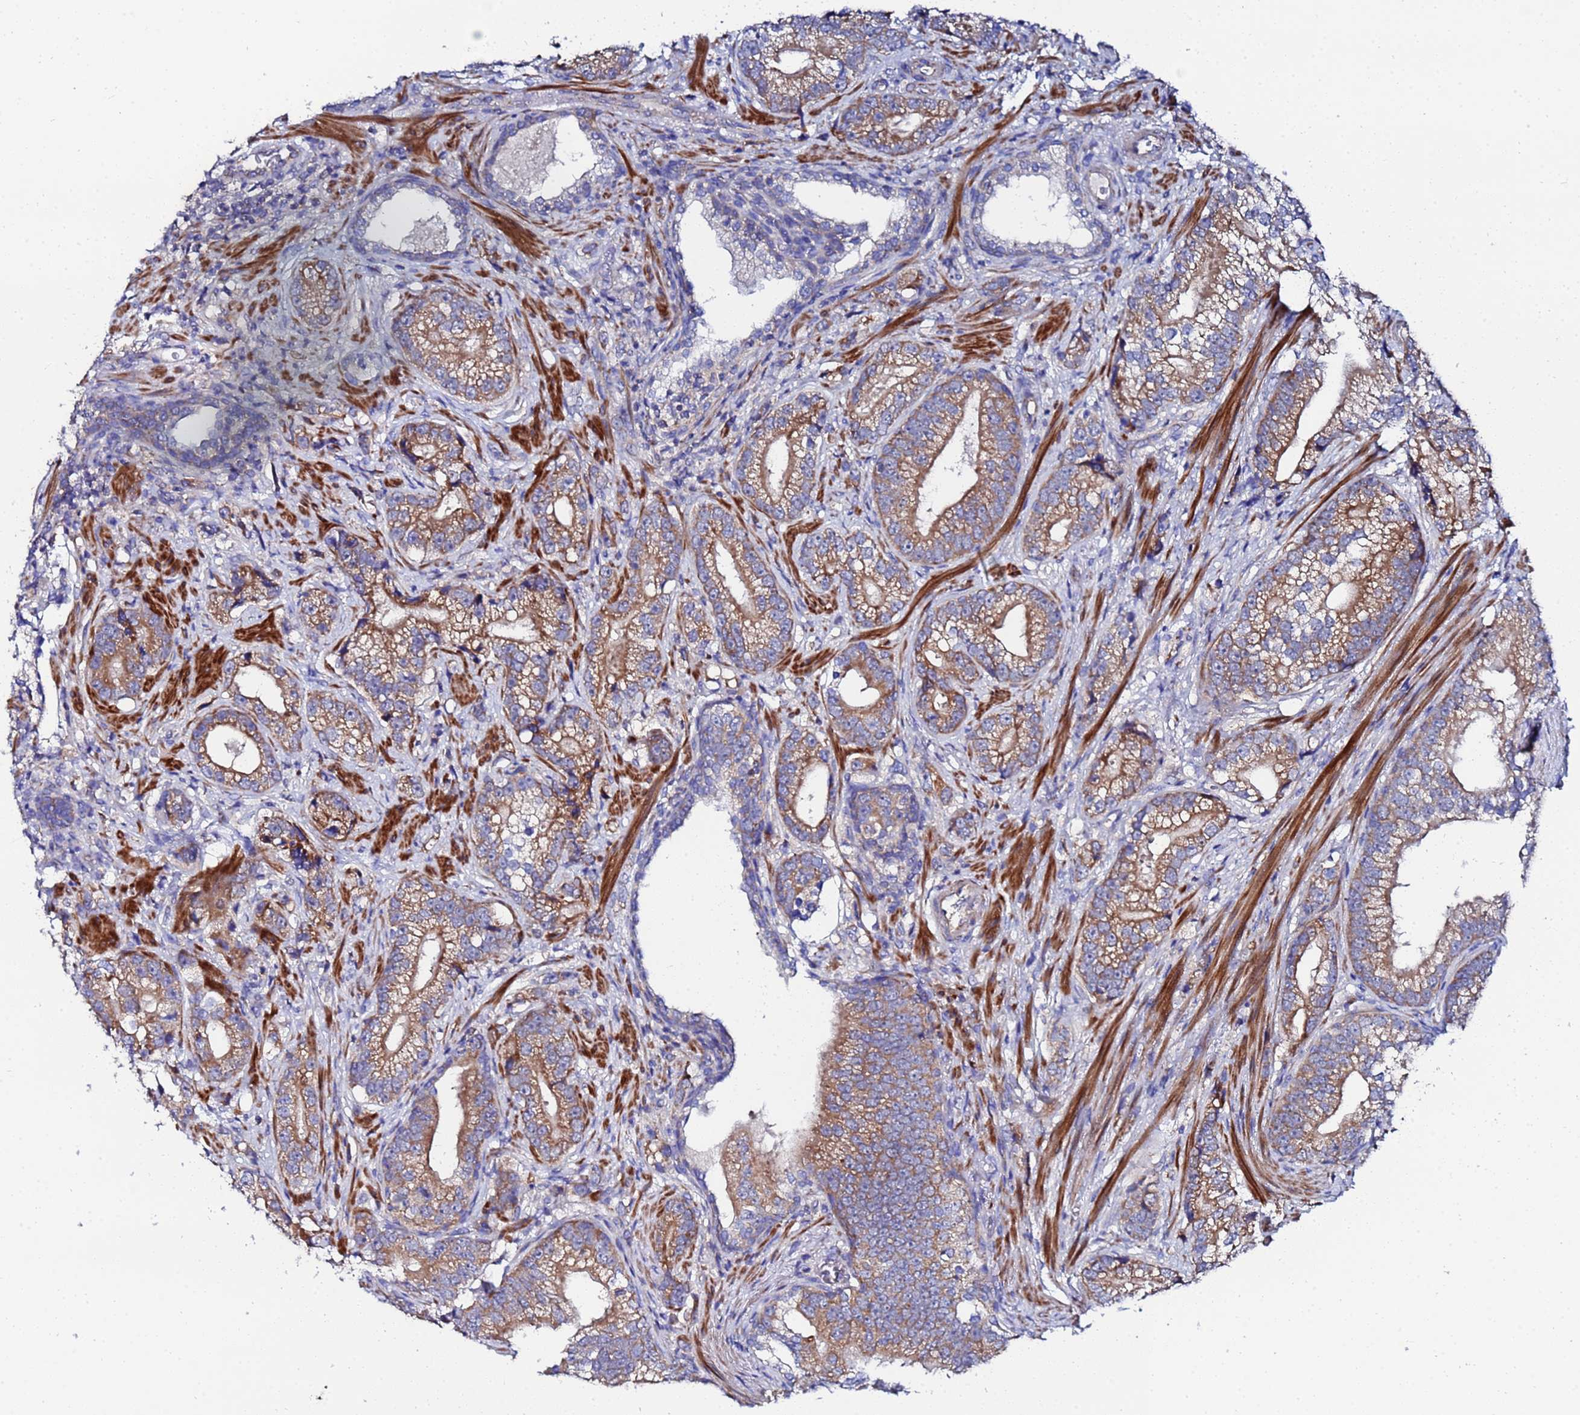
{"staining": {"intensity": "moderate", "quantity": "25%-75%", "location": "cytoplasmic/membranous"}, "tissue": "prostate cancer", "cell_type": "Tumor cells", "image_type": "cancer", "snomed": [{"axis": "morphology", "description": "Adenocarcinoma, High grade"}, {"axis": "topography", "description": "Prostate"}], "caption": "Moderate cytoplasmic/membranous protein expression is appreciated in about 25%-75% of tumor cells in prostate cancer. (brown staining indicates protein expression, while blue staining denotes nuclei).", "gene": "FAHD2A", "patient": {"sex": "male", "age": 75}}